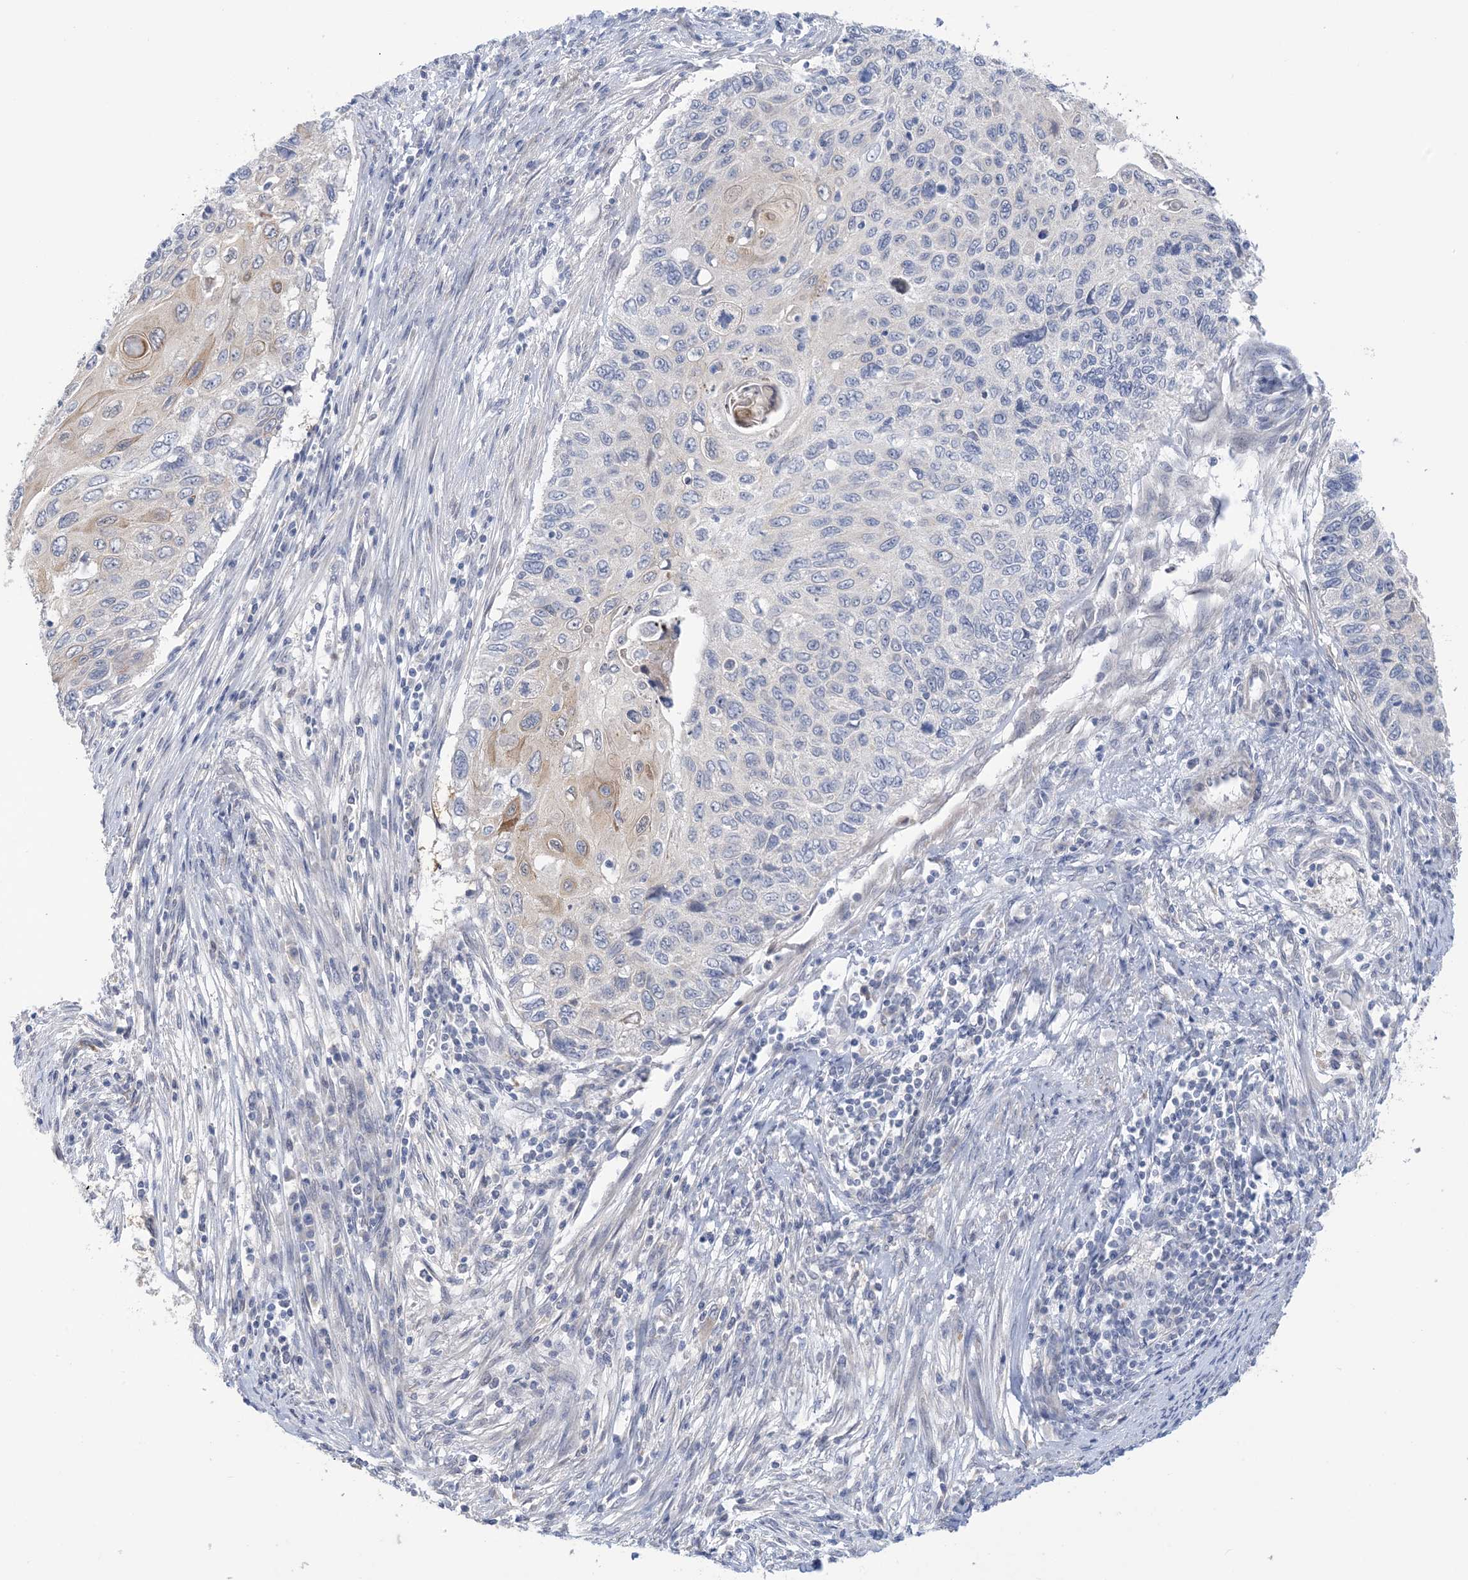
{"staining": {"intensity": "negative", "quantity": "none", "location": "none"}, "tissue": "cervical cancer", "cell_type": "Tumor cells", "image_type": "cancer", "snomed": [{"axis": "morphology", "description": "Squamous cell carcinoma, NOS"}, {"axis": "topography", "description": "Cervix"}], "caption": "Cervical cancer (squamous cell carcinoma) stained for a protein using immunohistochemistry (IHC) shows no expression tumor cells.", "gene": "TTYH1", "patient": {"sex": "female", "age": 70}}